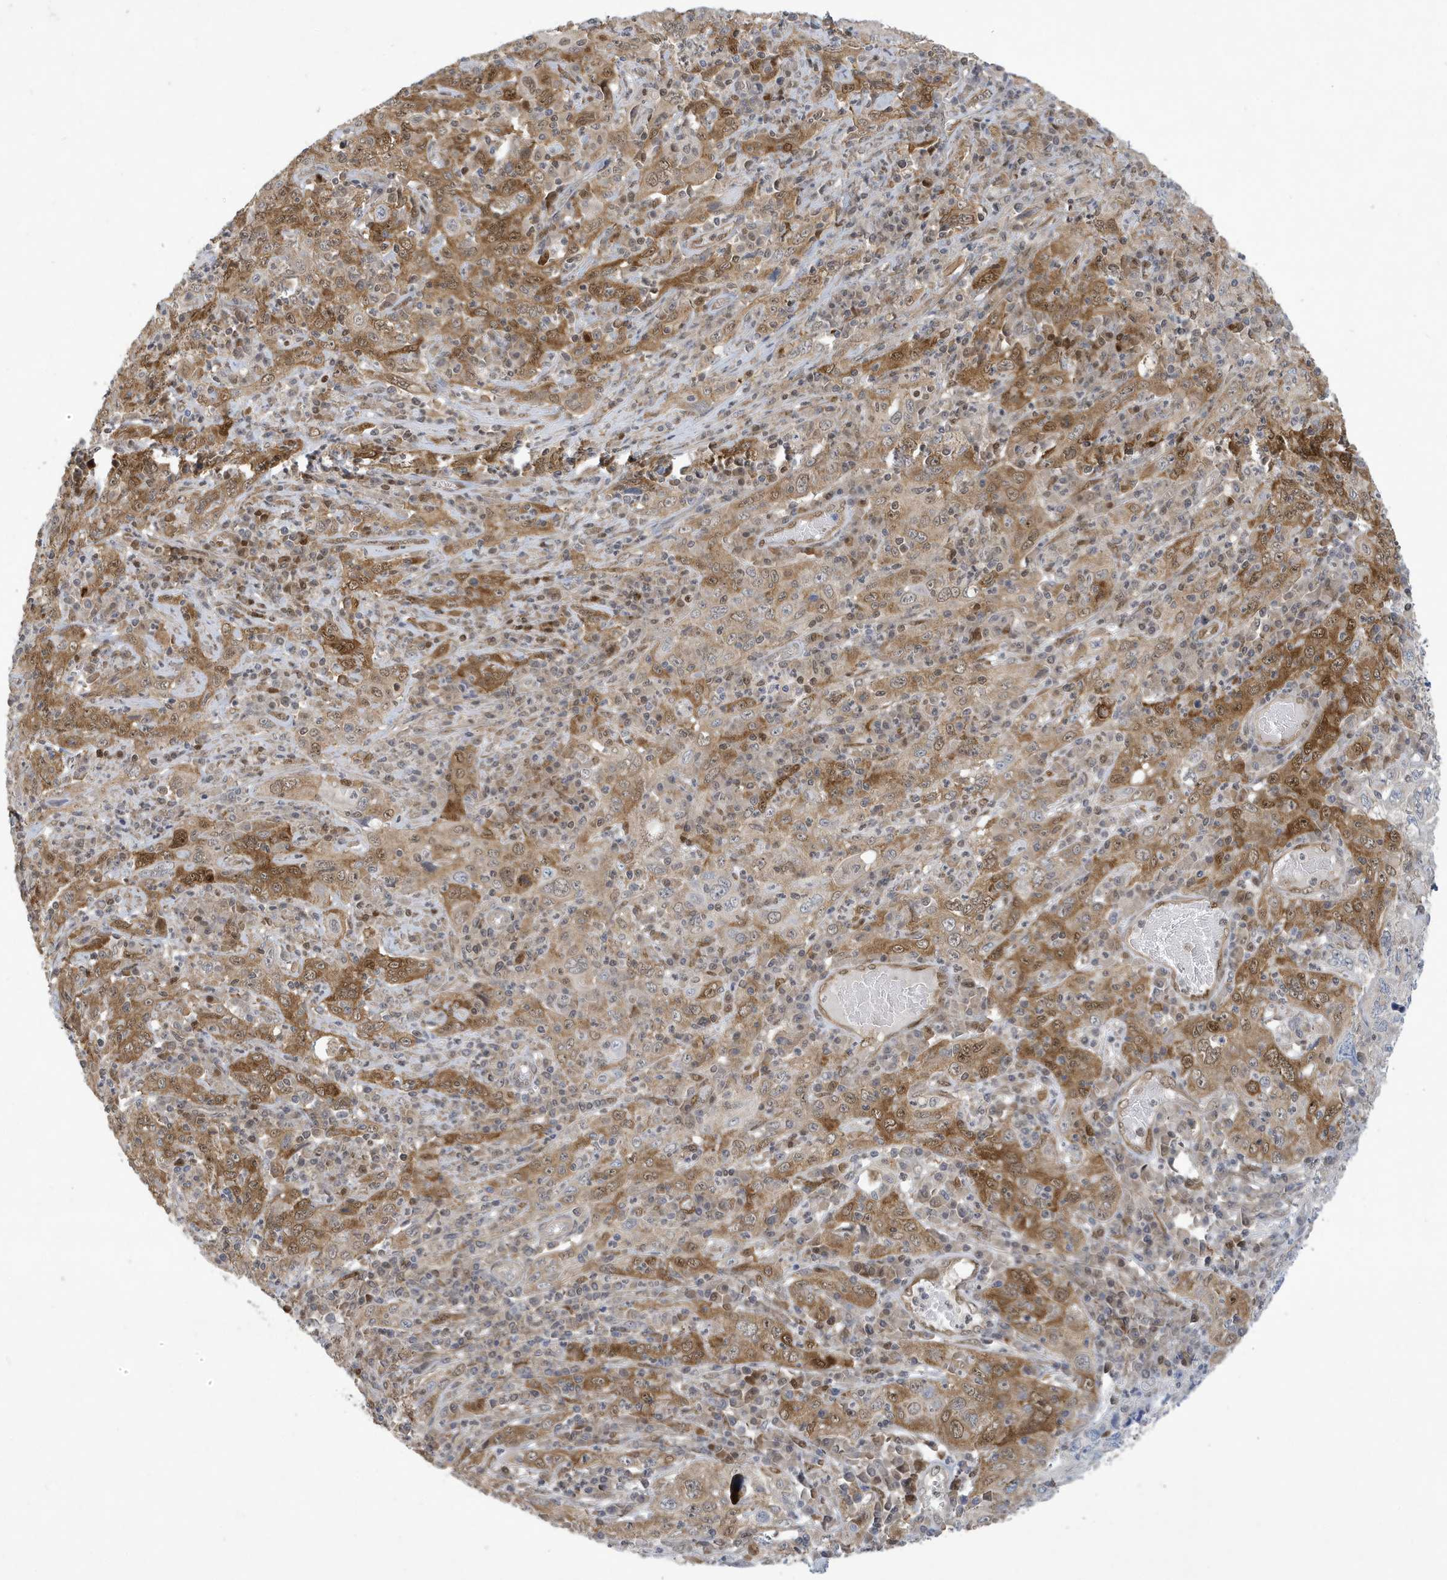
{"staining": {"intensity": "moderate", "quantity": ">75%", "location": "cytoplasmic/membranous,nuclear"}, "tissue": "cervical cancer", "cell_type": "Tumor cells", "image_type": "cancer", "snomed": [{"axis": "morphology", "description": "Squamous cell carcinoma, NOS"}, {"axis": "topography", "description": "Cervix"}], "caption": "An immunohistochemistry (IHC) photomicrograph of neoplastic tissue is shown. Protein staining in brown highlights moderate cytoplasmic/membranous and nuclear positivity in cervical cancer (squamous cell carcinoma) within tumor cells. The staining is performed using DAB (3,3'-diaminobenzidine) brown chromogen to label protein expression. The nuclei are counter-stained blue using hematoxylin.", "gene": "NCOA7", "patient": {"sex": "female", "age": 46}}